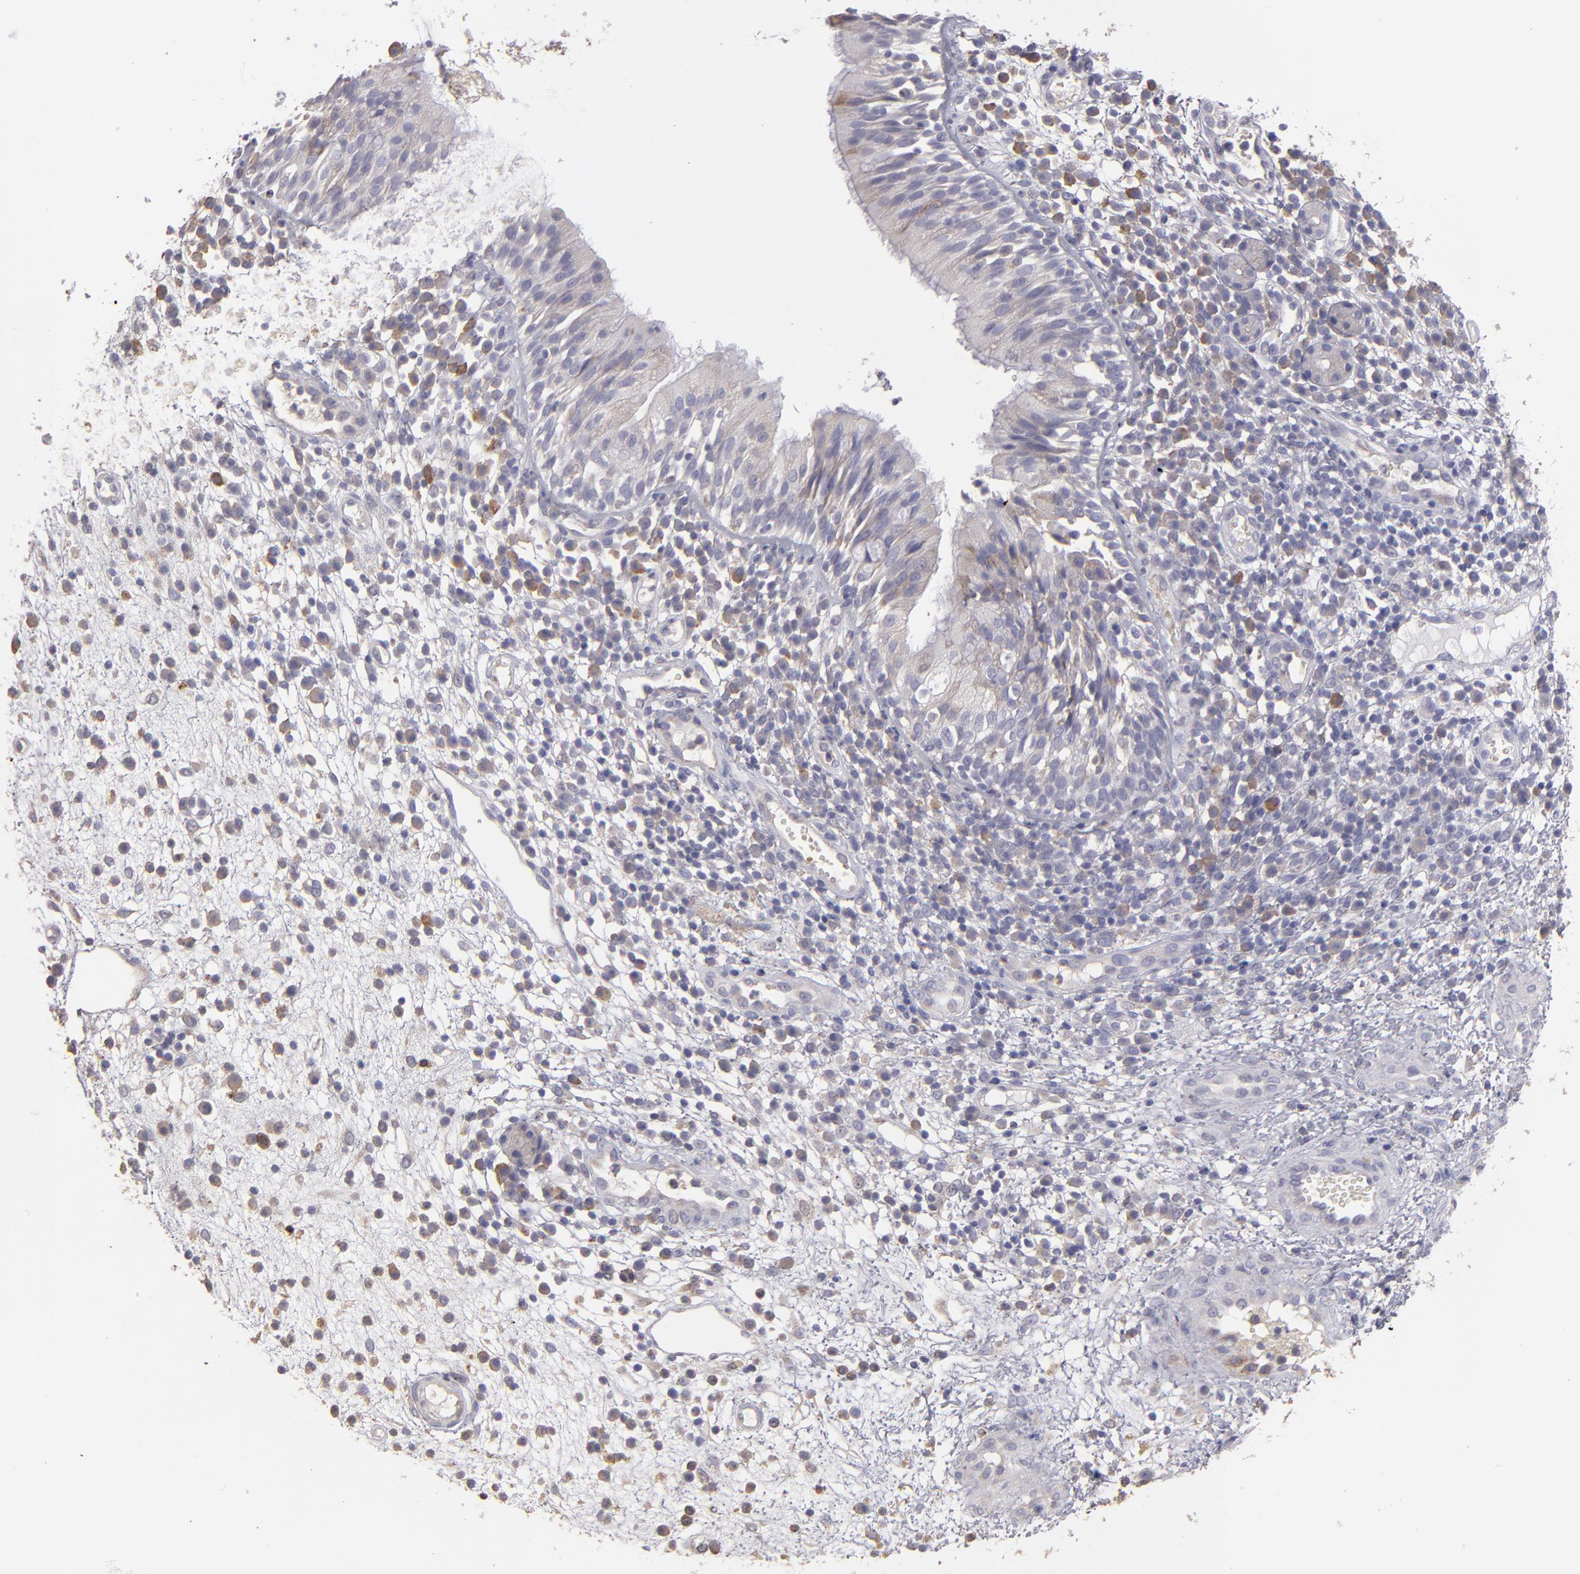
{"staining": {"intensity": "weak", "quantity": "25%-75%", "location": "cytoplasmic/membranous"}, "tissue": "nasopharynx", "cell_type": "Respiratory epithelial cells", "image_type": "normal", "snomed": [{"axis": "morphology", "description": "Normal tissue, NOS"}, {"axis": "morphology", "description": "Inflammation, NOS"}, {"axis": "morphology", "description": "Malignant melanoma, Metastatic site"}, {"axis": "topography", "description": "Nasopharynx"}], "caption": "Protein expression analysis of unremarkable human nasopharynx reveals weak cytoplasmic/membranous positivity in about 25%-75% of respiratory epithelial cells. The staining was performed using DAB, with brown indicating positive protein expression. Nuclei are stained blue with hematoxylin.", "gene": "CALR", "patient": {"sex": "female", "age": 55}}